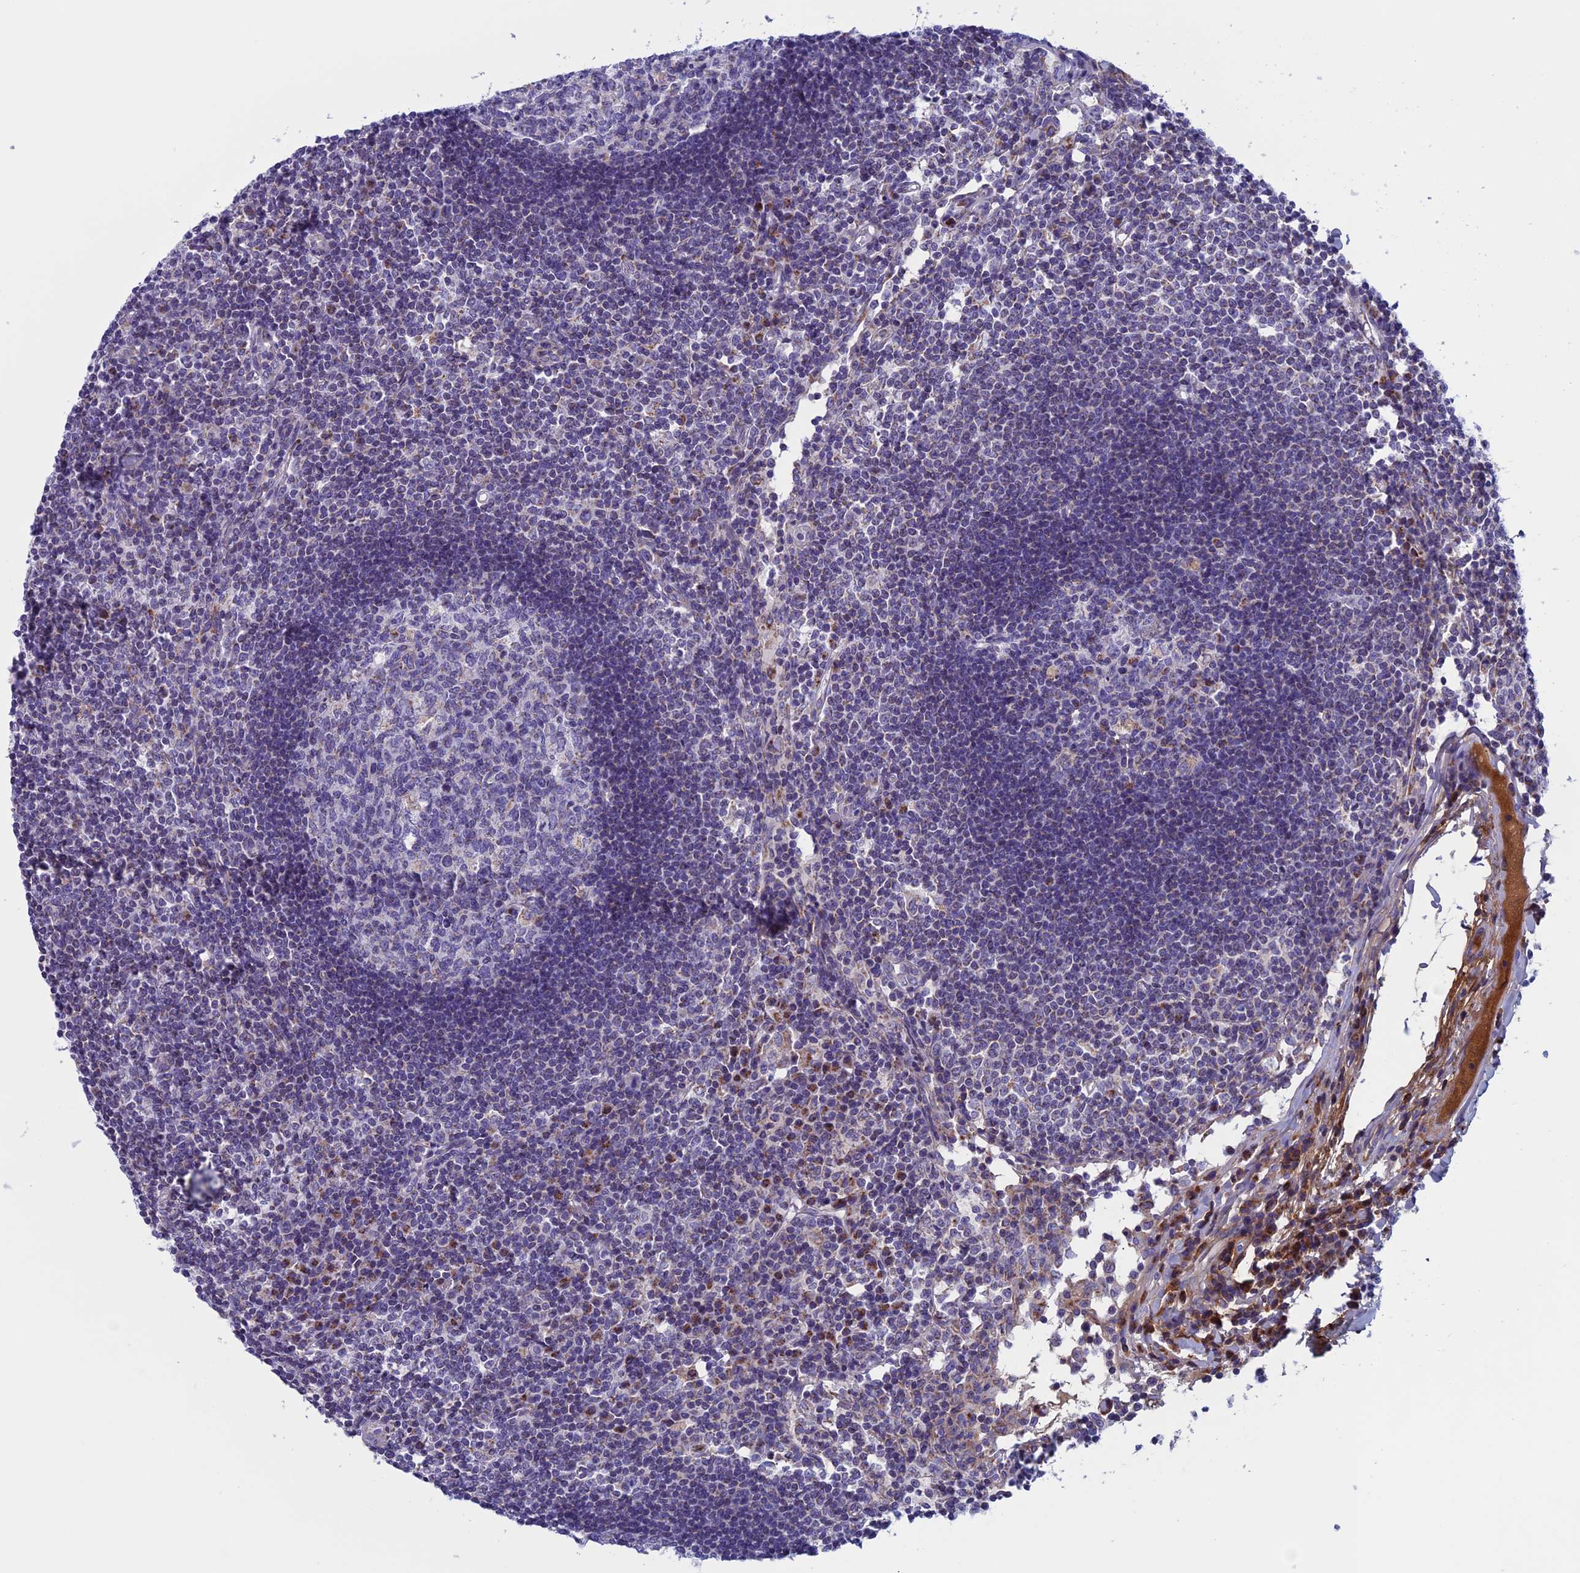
{"staining": {"intensity": "negative", "quantity": "none", "location": "none"}, "tissue": "lymph node", "cell_type": "Germinal center cells", "image_type": "normal", "snomed": [{"axis": "morphology", "description": "Normal tissue, NOS"}, {"axis": "topography", "description": "Lymph node"}], "caption": "High magnification brightfield microscopy of unremarkable lymph node stained with DAB (3,3'-diaminobenzidine) (brown) and counterstained with hematoxylin (blue): germinal center cells show no significant expression. Brightfield microscopy of IHC stained with DAB (3,3'-diaminobenzidine) (brown) and hematoxylin (blue), captured at high magnification.", "gene": "NDUFB9", "patient": {"sex": "female", "age": 55}}